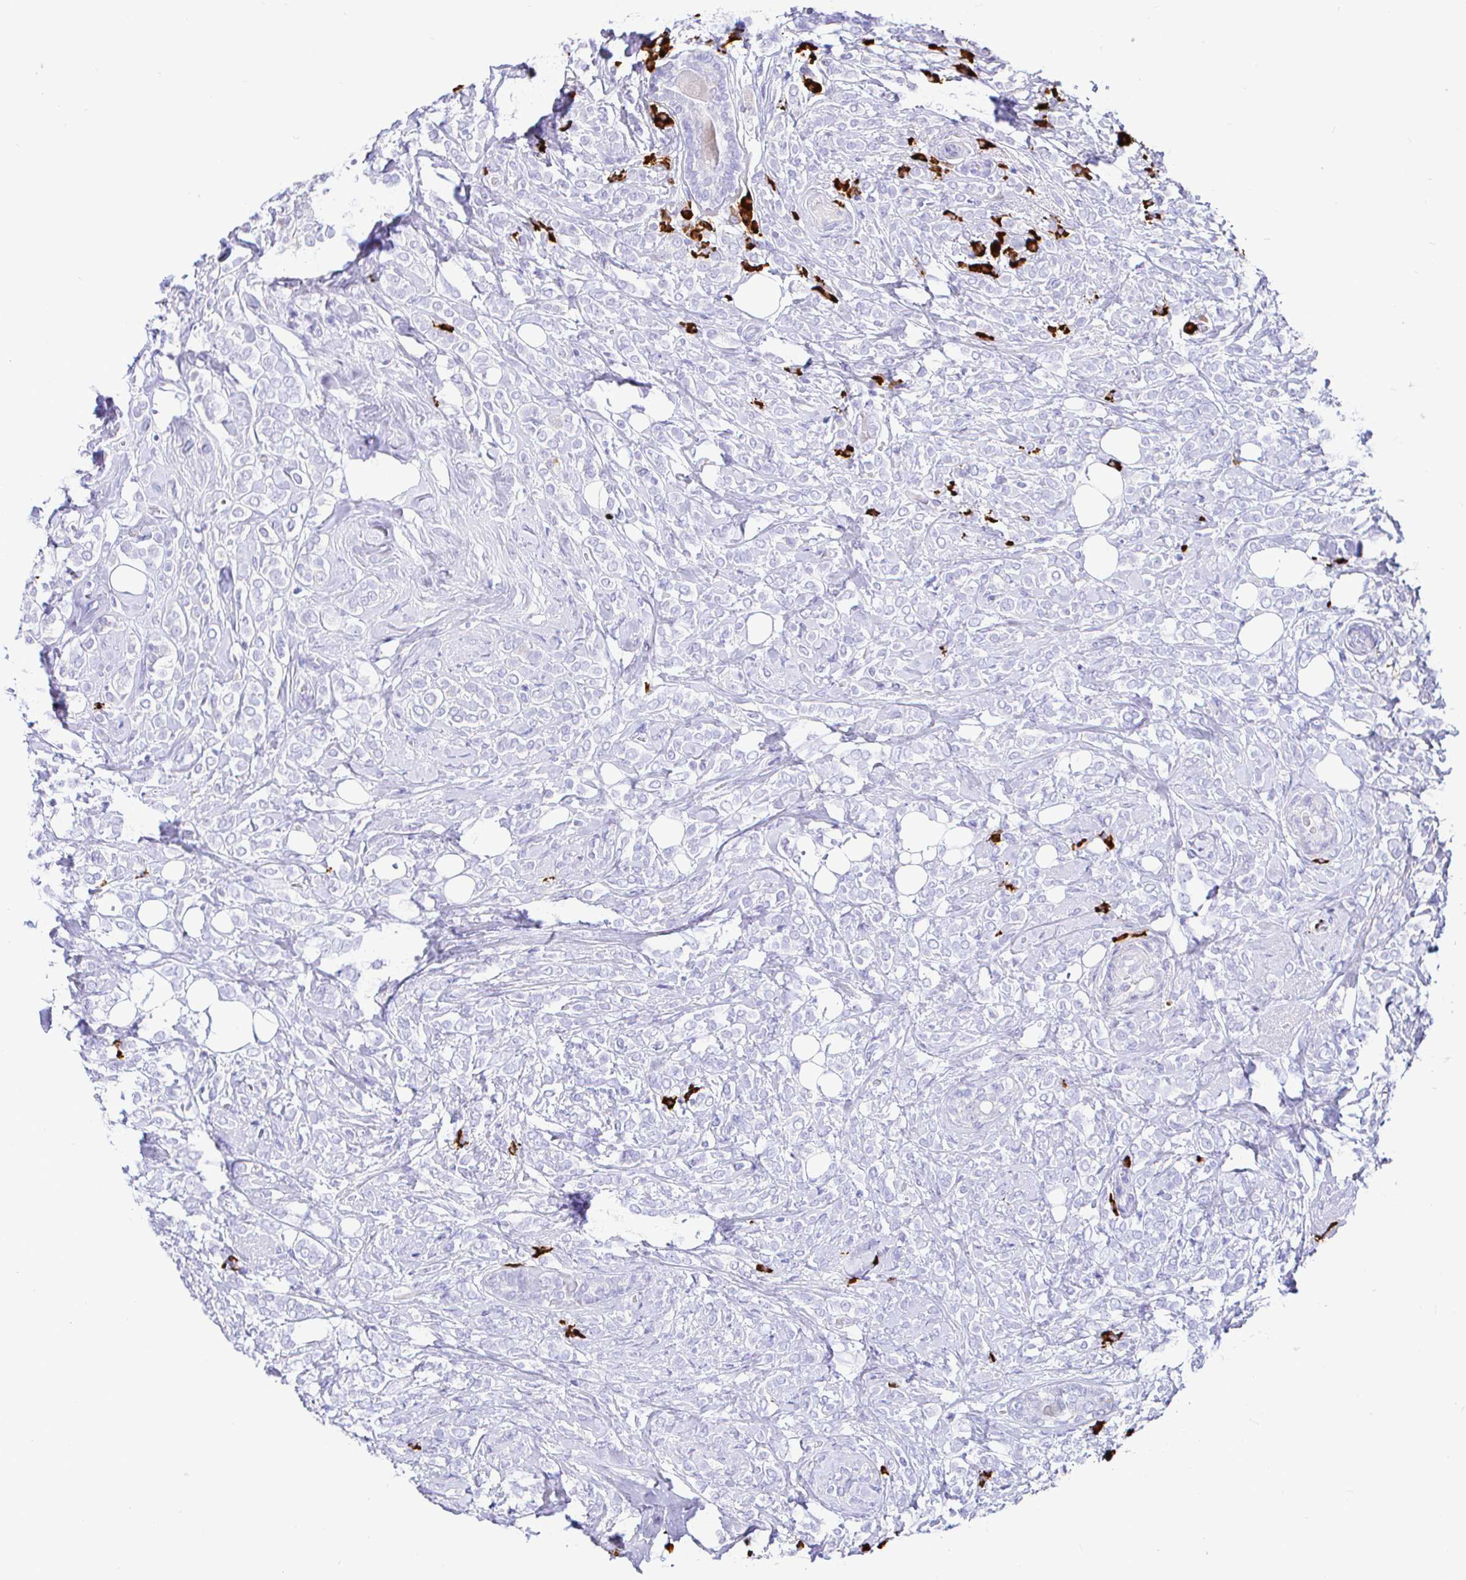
{"staining": {"intensity": "negative", "quantity": "none", "location": "none"}, "tissue": "breast cancer", "cell_type": "Tumor cells", "image_type": "cancer", "snomed": [{"axis": "morphology", "description": "Lobular carcinoma"}, {"axis": "topography", "description": "Breast"}], "caption": "Tumor cells show no significant expression in breast cancer.", "gene": "CCDC62", "patient": {"sex": "female", "age": 49}}